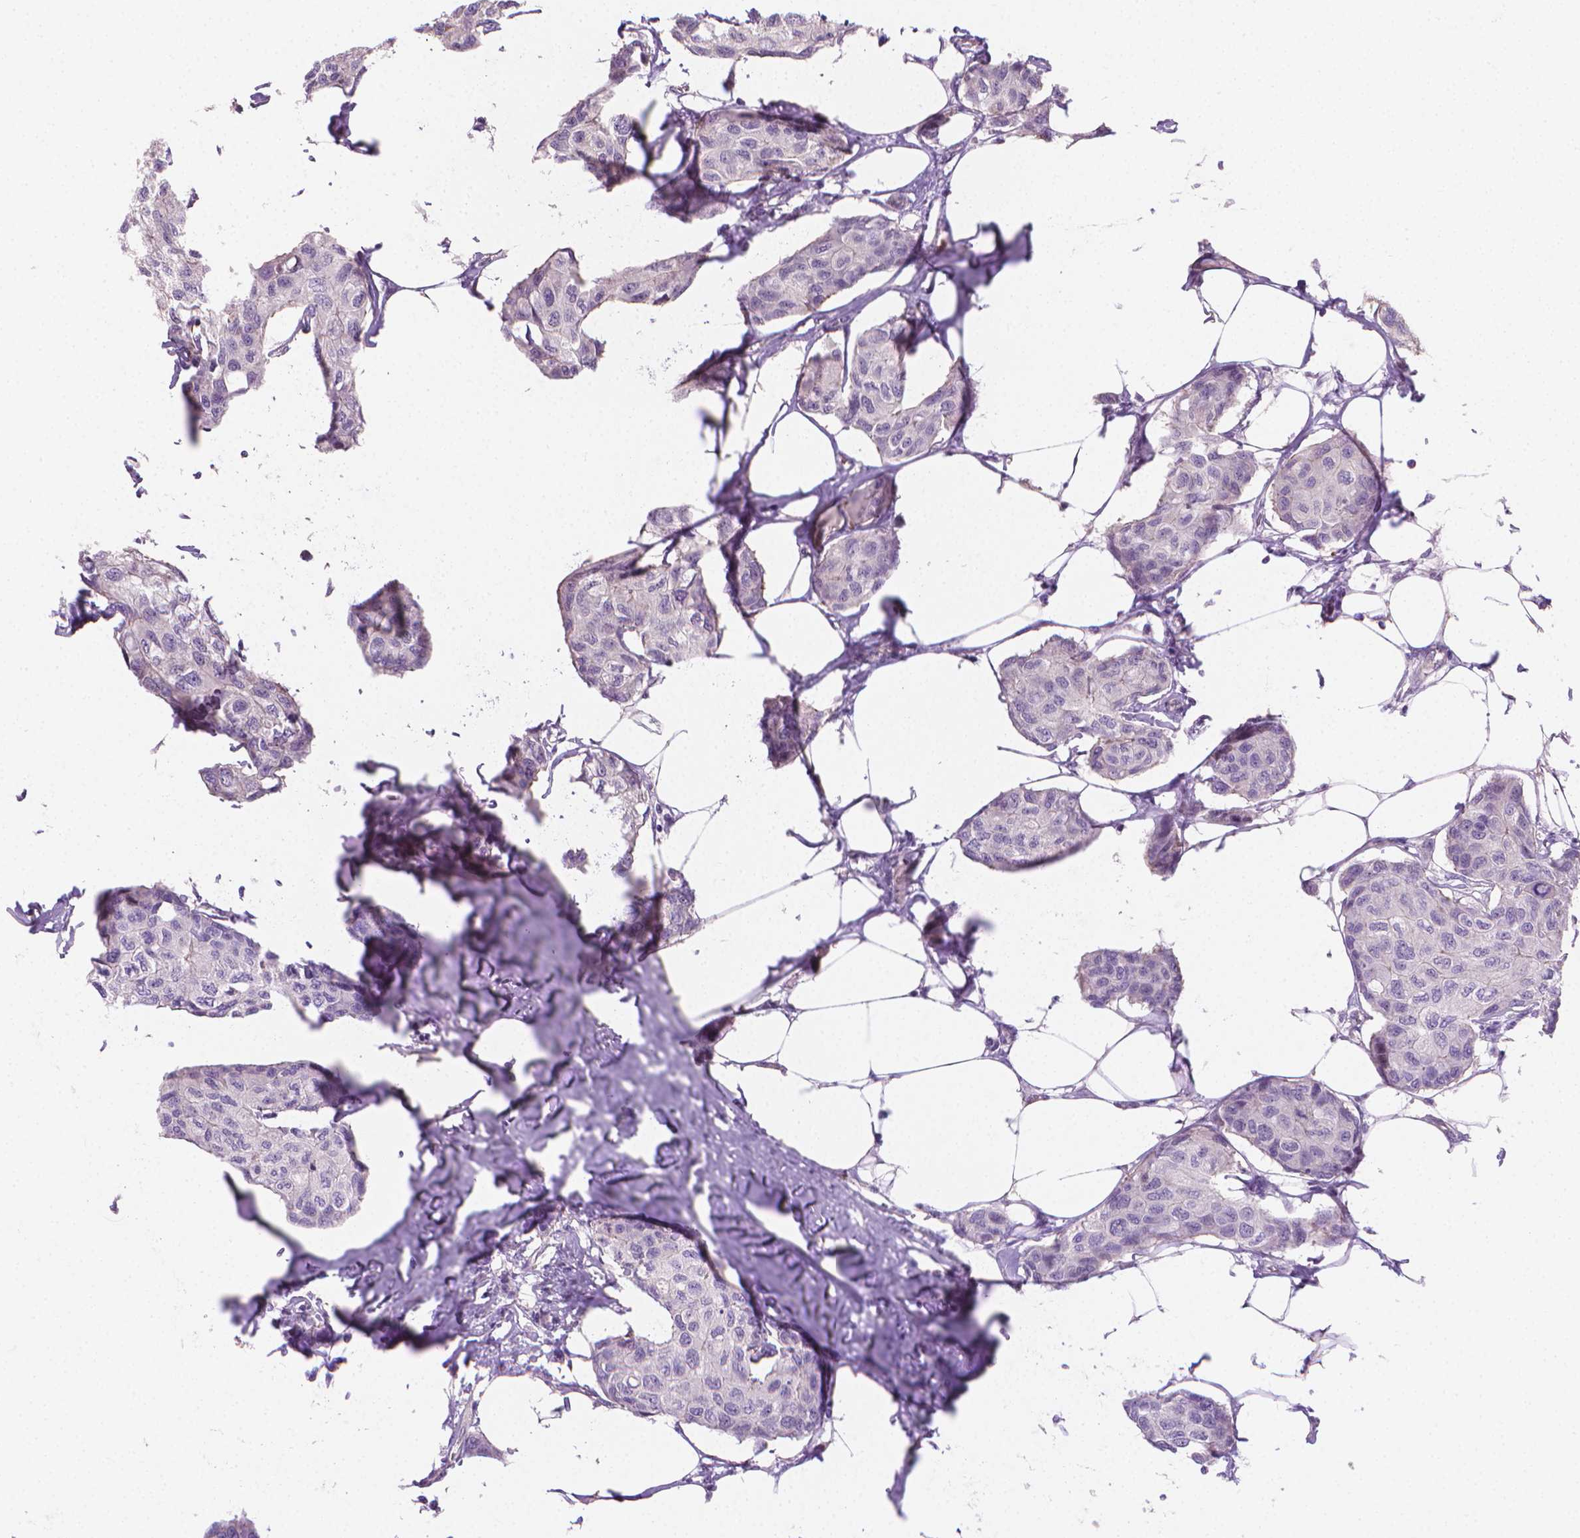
{"staining": {"intensity": "negative", "quantity": "none", "location": "none"}, "tissue": "breast cancer", "cell_type": "Tumor cells", "image_type": "cancer", "snomed": [{"axis": "morphology", "description": "Duct carcinoma"}, {"axis": "topography", "description": "Breast"}], "caption": "IHC photomicrograph of neoplastic tissue: intraductal carcinoma (breast) stained with DAB (3,3'-diaminobenzidine) reveals no significant protein expression in tumor cells. (DAB immunohistochemistry visualized using brightfield microscopy, high magnification).", "gene": "CLXN", "patient": {"sex": "female", "age": 80}}